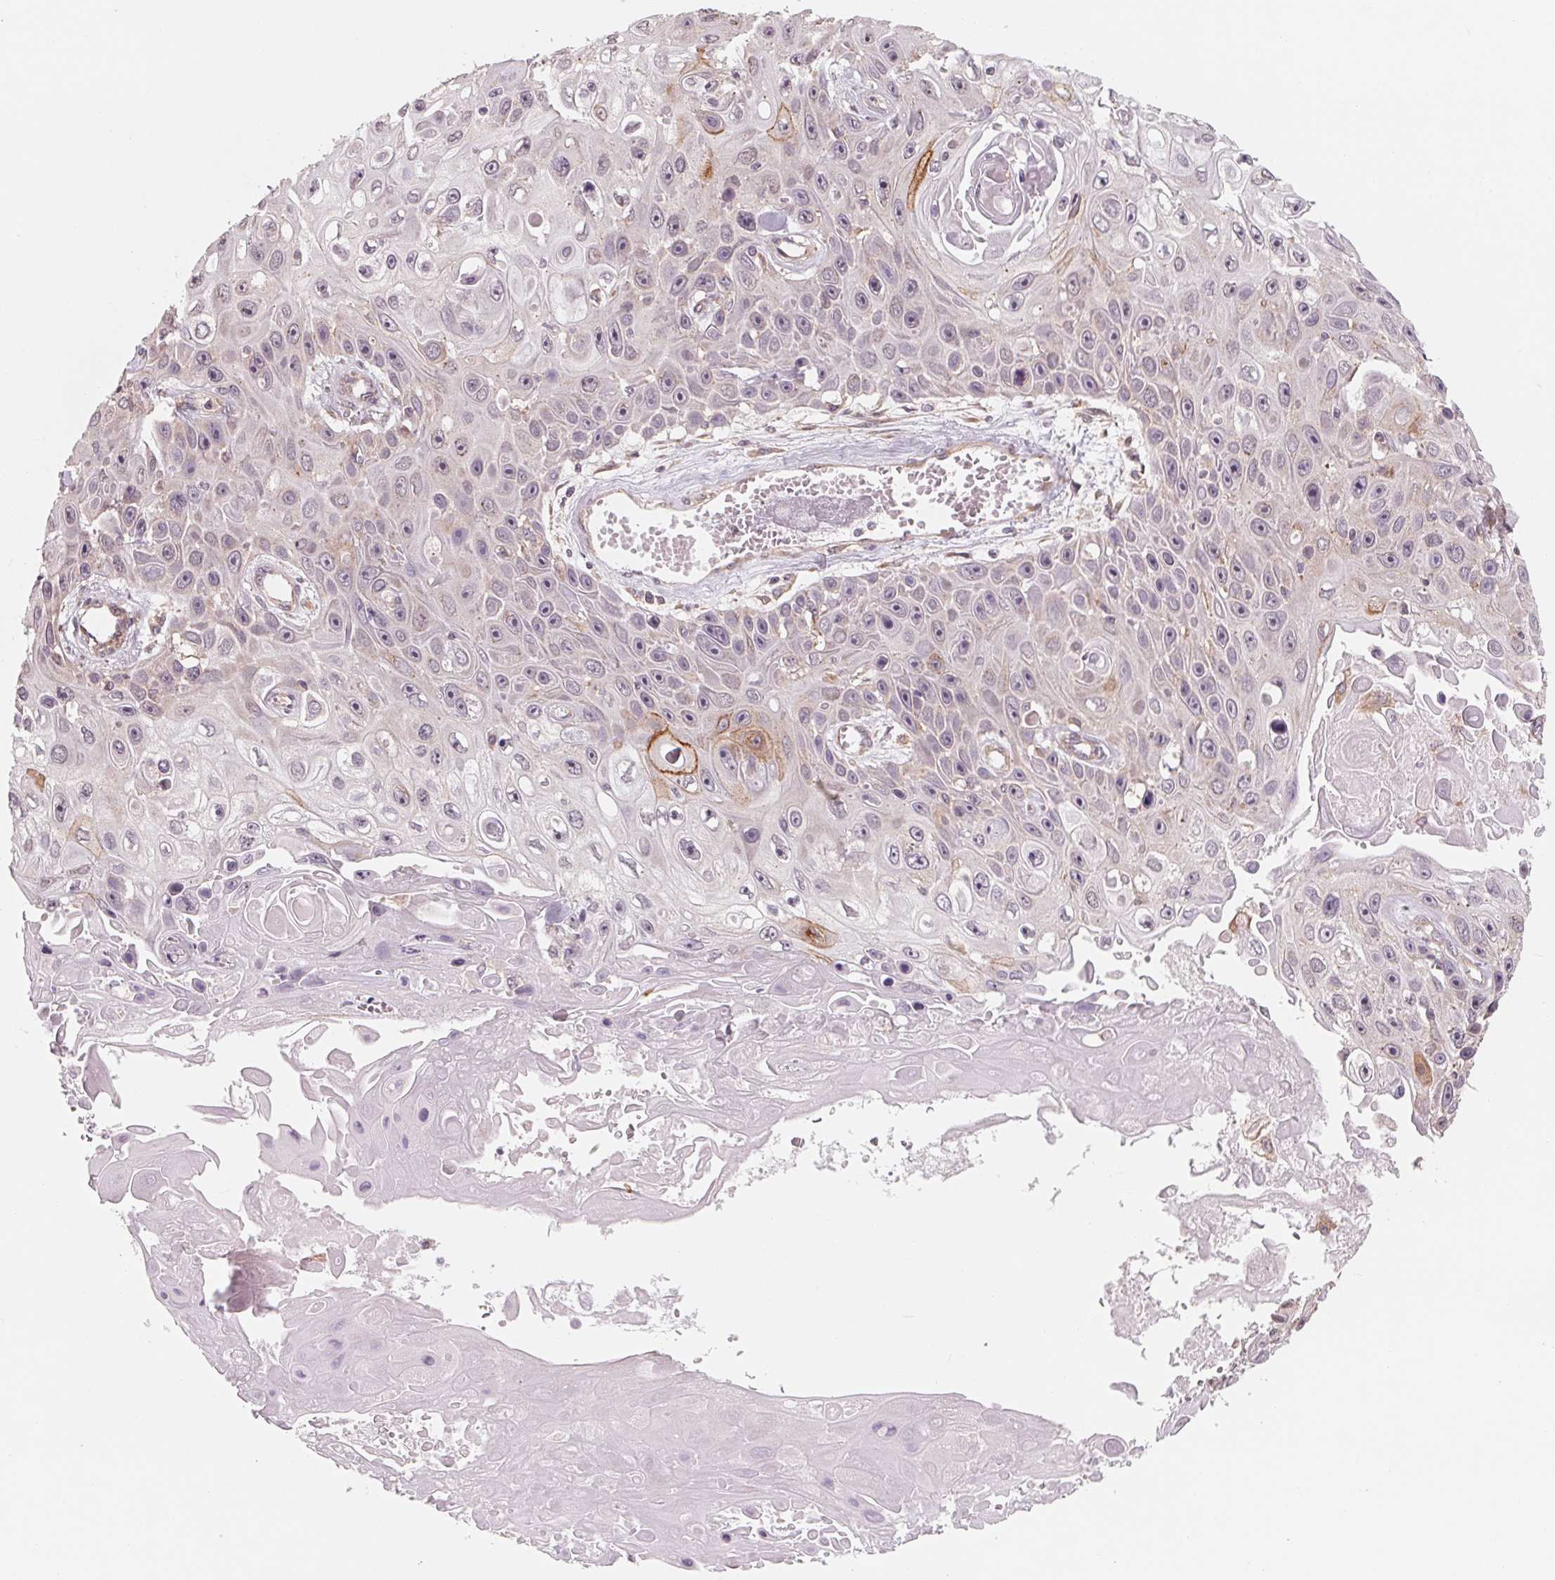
{"staining": {"intensity": "moderate", "quantity": "<25%", "location": "cytoplasmic/membranous"}, "tissue": "skin cancer", "cell_type": "Tumor cells", "image_type": "cancer", "snomed": [{"axis": "morphology", "description": "Squamous cell carcinoma, NOS"}, {"axis": "topography", "description": "Skin"}], "caption": "Immunohistochemistry (IHC) of human squamous cell carcinoma (skin) exhibits low levels of moderate cytoplasmic/membranous positivity in about <25% of tumor cells.", "gene": "GIGYF2", "patient": {"sex": "male", "age": 82}}